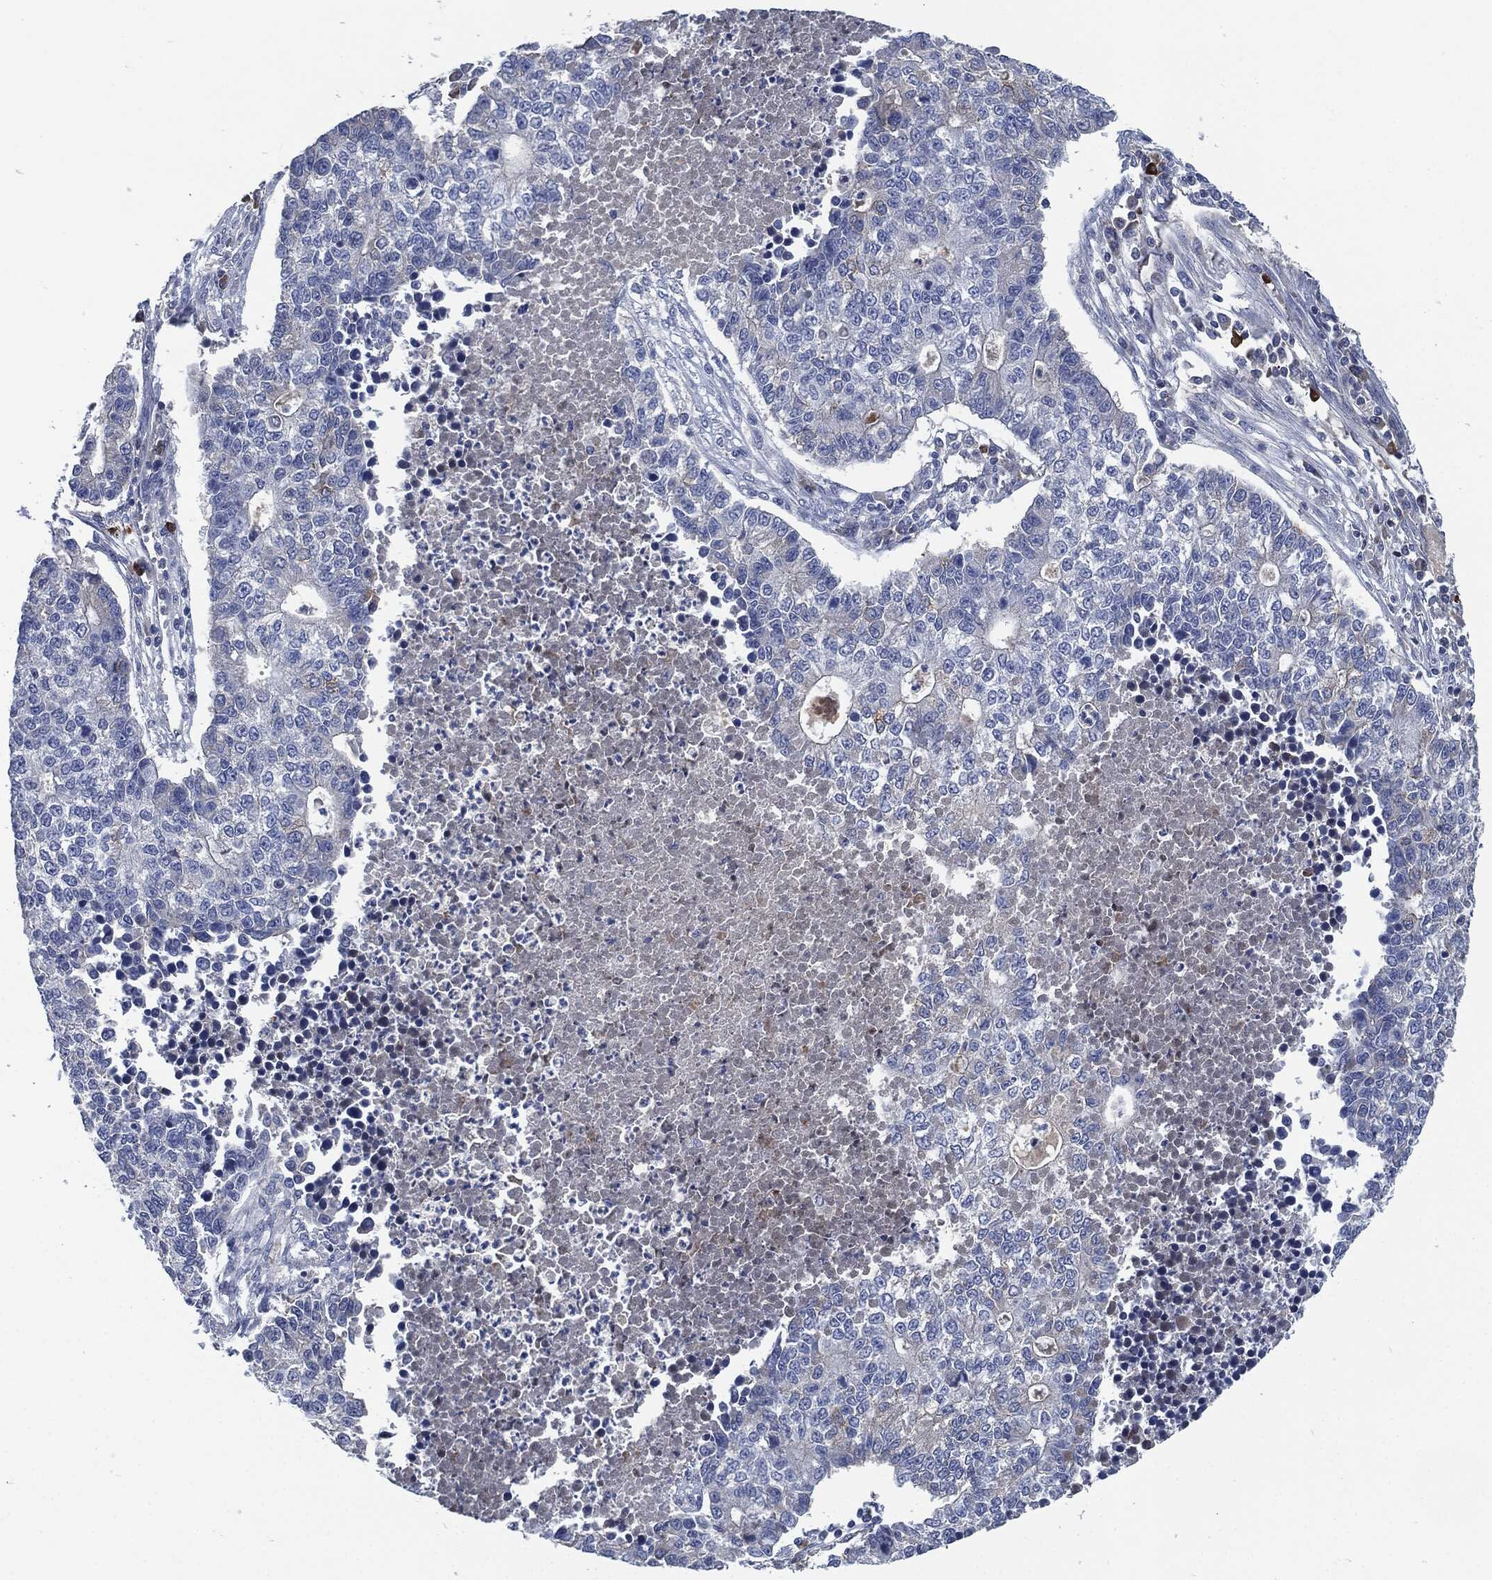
{"staining": {"intensity": "negative", "quantity": "none", "location": "none"}, "tissue": "lung cancer", "cell_type": "Tumor cells", "image_type": "cancer", "snomed": [{"axis": "morphology", "description": "Adenocarcinoma, NOS"}, {"axis": "topography", "description": "Lung"}], "caption": "Tumor cells are negative for brown protein staining in lung adenocarcinoma. (DAB (3,3'-diaminobenzidine) immunohistochemistry (IHC), high magnification).", "gene": "CD27", "patient": {"sex": "male", "age": 57}}